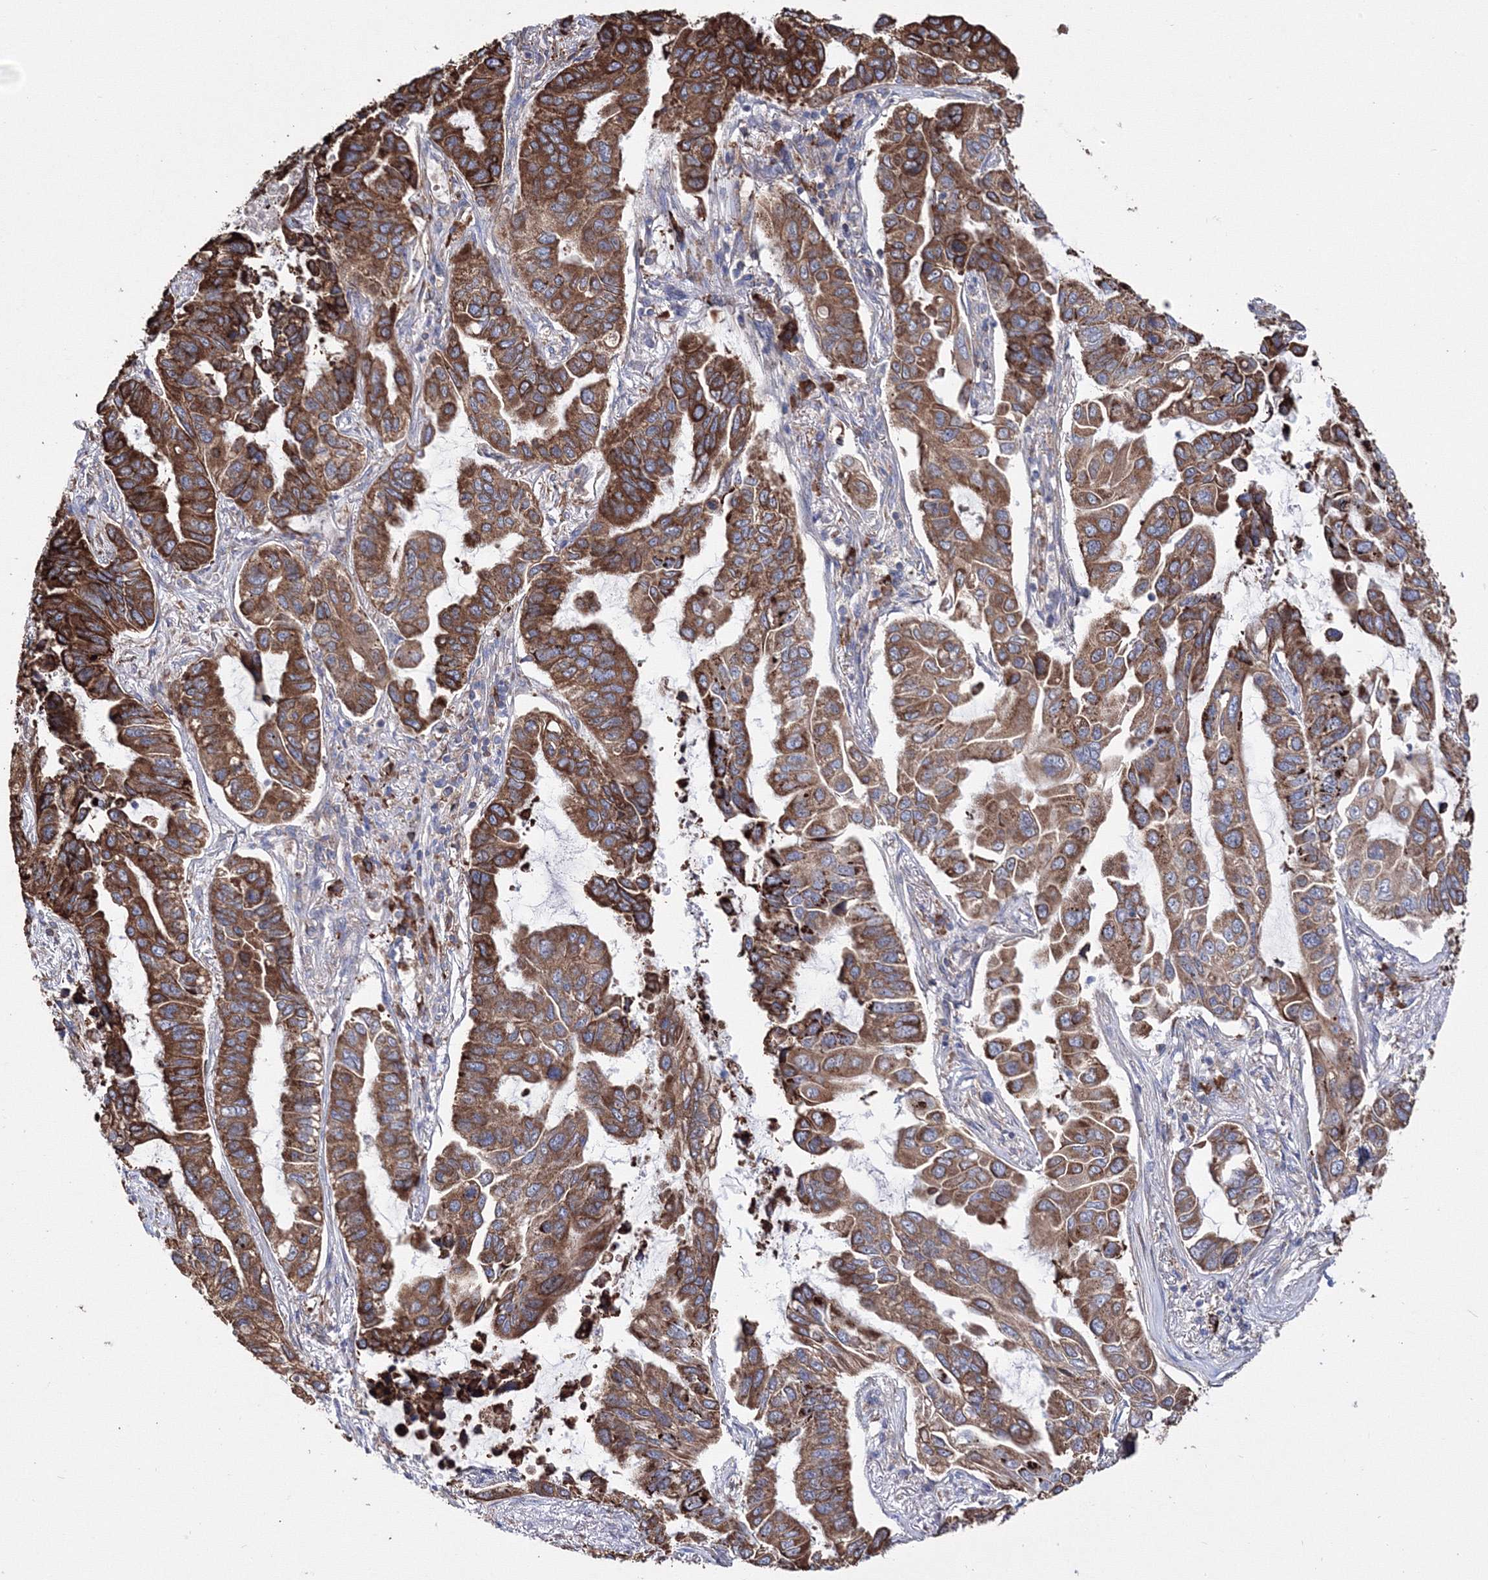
{"staining": {"intensity": "strong", "quantity": ">75%", "location": "cytoplasmic/membranous"}, "tissue": "lung cancer", "cell_type": "Tumor cells", "image_type": "cancer", "snomed": [{"axis": "morphology", "description": "Adenocarcinoma, NOS"}, {"axis": "topography", "description": "Lung"}], "caption": "The immunohistochemical stain shows strong cytoplasmic/membranous staining in tumor cells of adenocarcinoma (lung) tissue.", "gene": "VPS8", "patient": {"sex": "male", "age": 64}}